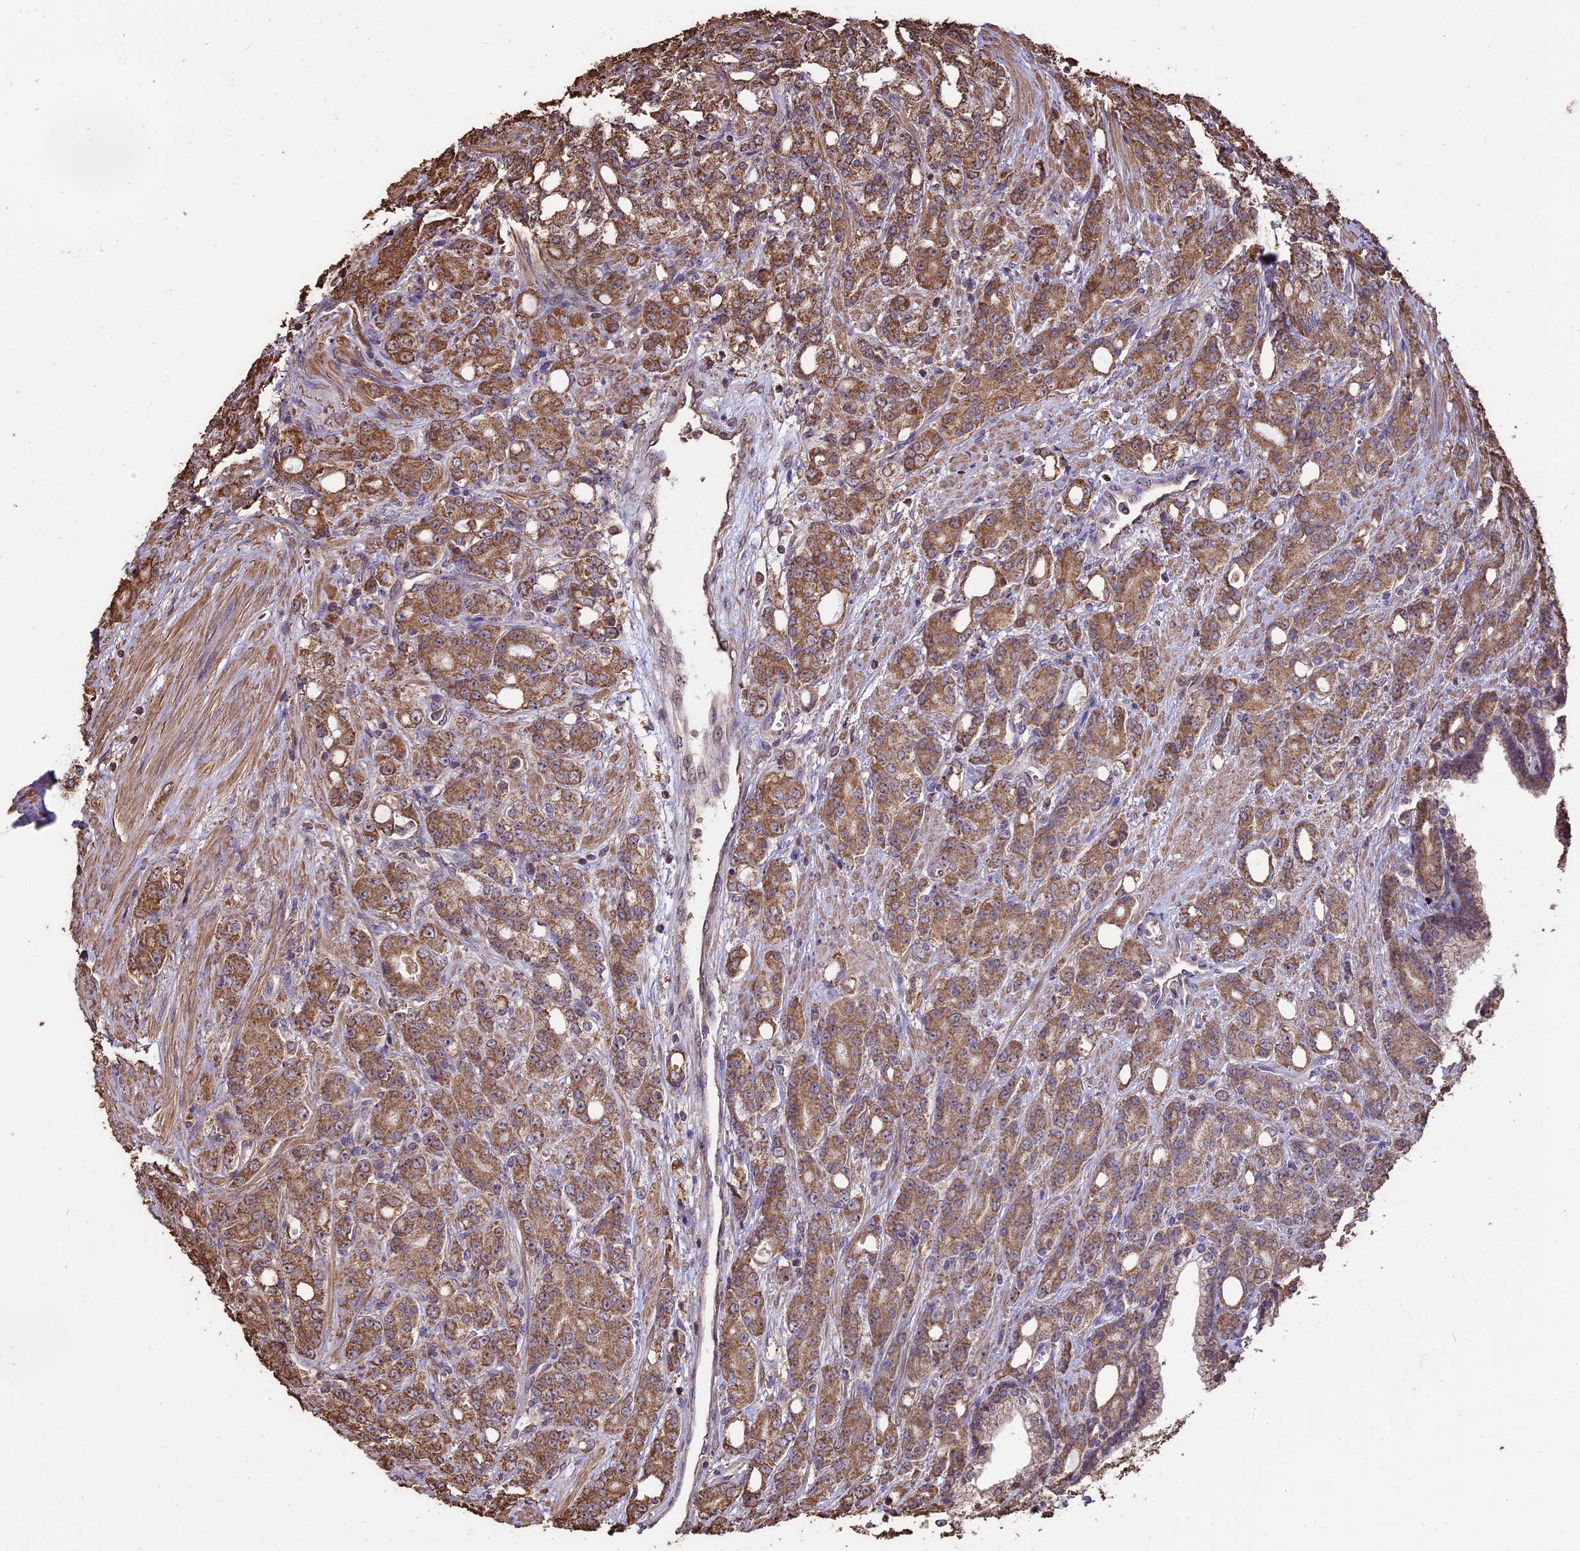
{"staining": {"intensity": "moderate", "quantity": ">75%", "location": "cytoplasmic/membranous"}, "tissue": "prostate cancer", "cell_type": "Tumor cells", "image_type": "cancer", "snomed": [{"axis": "morphology", "description": "Adenocarcinoma, High grade"}, {"axis": "topography", "description": "Prostate"}], "caption": "A medium amount of moderate cytoplasmic/membranous positivity is seen in about >75% of tumor cells in high-grade adenocarcinoma (prostate) tissue.", "gene": "PGPEP1L", "patient": {"sex": "male", "age": 62}}